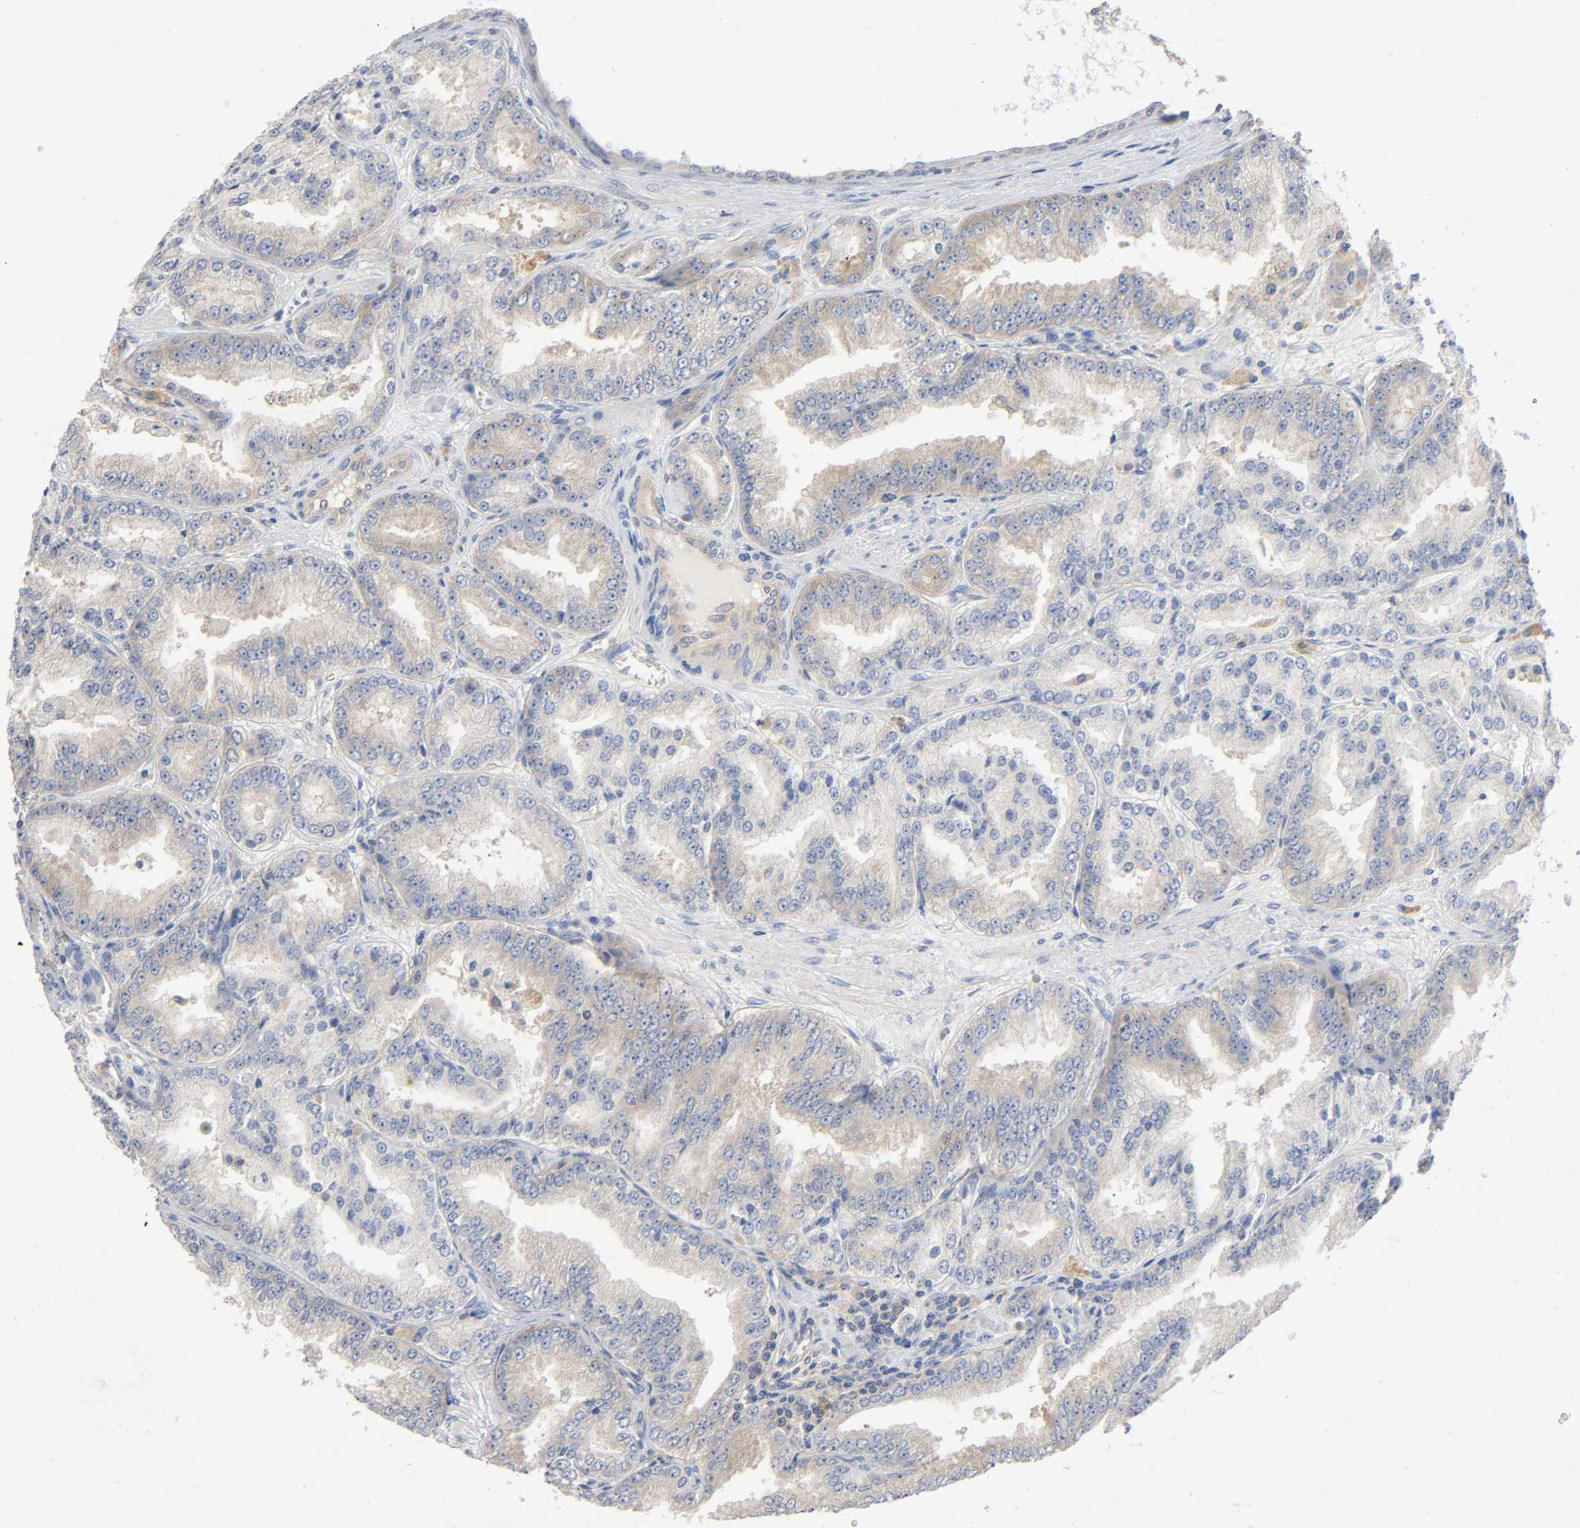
{"staining": {"intensity": "weak", "quantity": ">75%", "location": "cytoplasmic/membranous"}, "tissue": "prostate cancer", "cell_type": "Tumor cells", "image_type": "cancer", "snomed": [{"axis": "morphology", "description": "Adenocarcinoma, High grade"}, {"axis": "topography", "description": "Prostate"}], "caption": "Prostate high-grade adenocarcinoma was stained to show a protein in brown. There is low levels of weak cytoplasmic/membranous positivity in about >75% of tumor cells.", "gene": "SCHIP1", "patient": {"sex": "male", "age": 61}}